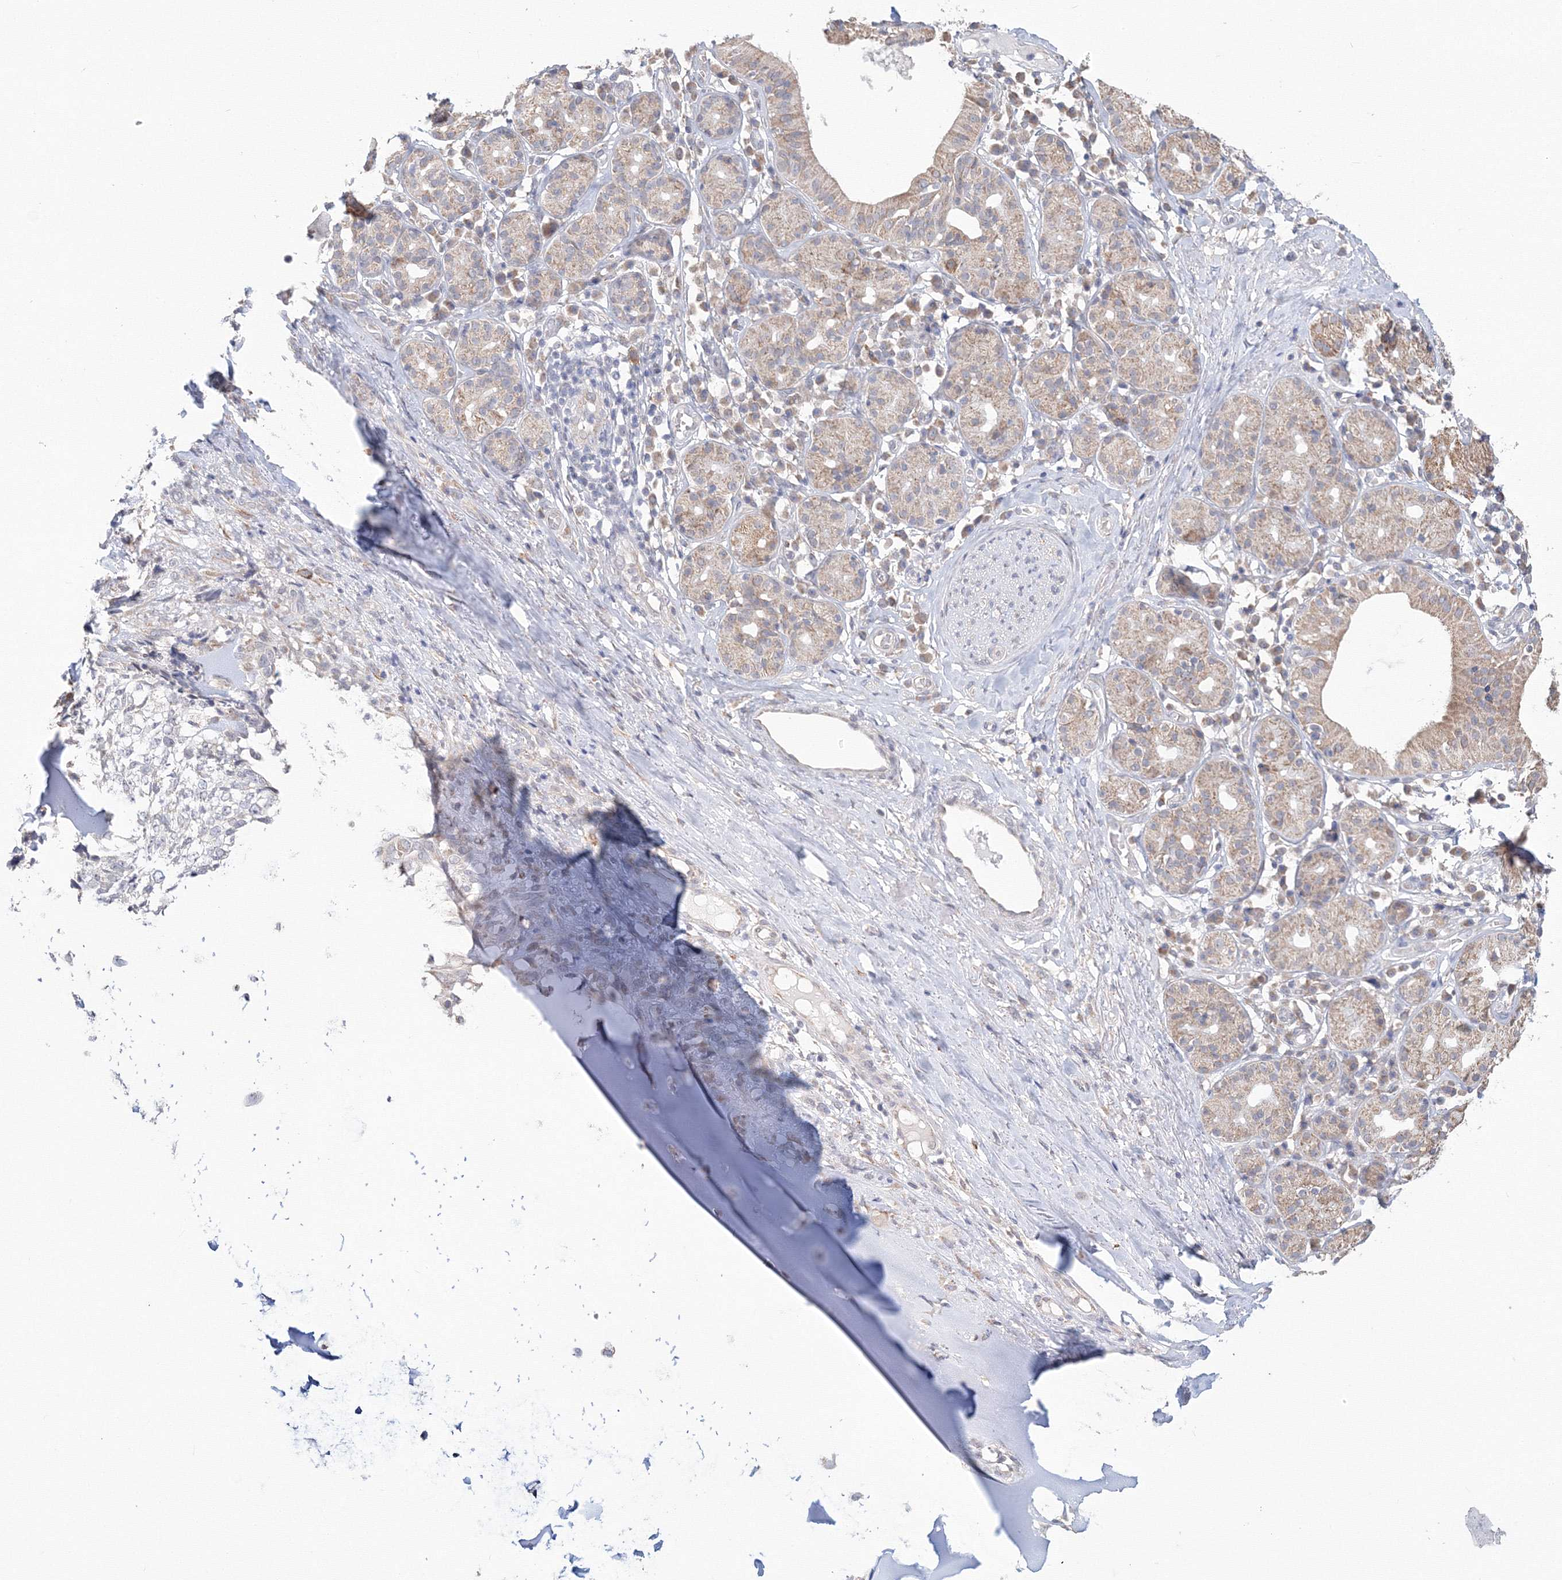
{"staining": {"intensity": "moderate", "quantity": "<25%", "location": "cytoplasmic/membranous"}, "tissue": "adipose tissue", "cell_type": "Adipocytes", "image_type": "normal", "snomed": [{"axis": "morphology", "description": "Normal tissue, NOS"}, {"axis": "morphology", "description": "Basal cell carcinoma"}, {"axis": "topography", "description": "Cartilage tissue"}, {"axis": "topography", "description": "Nasopharynx"}, {"axis": "topography", "description": "Oral tissue"}], "caption": "Adipose tissue stained with DAB (3,3'-diaminobenzidine) immunohistochemistry (IHC) displays low levels of moderate cytoplasmic/membranous staining in approximately <25% of adipocytes.", "gene": "DHRS12", "patient": {"sex": "female", "age": 77}}